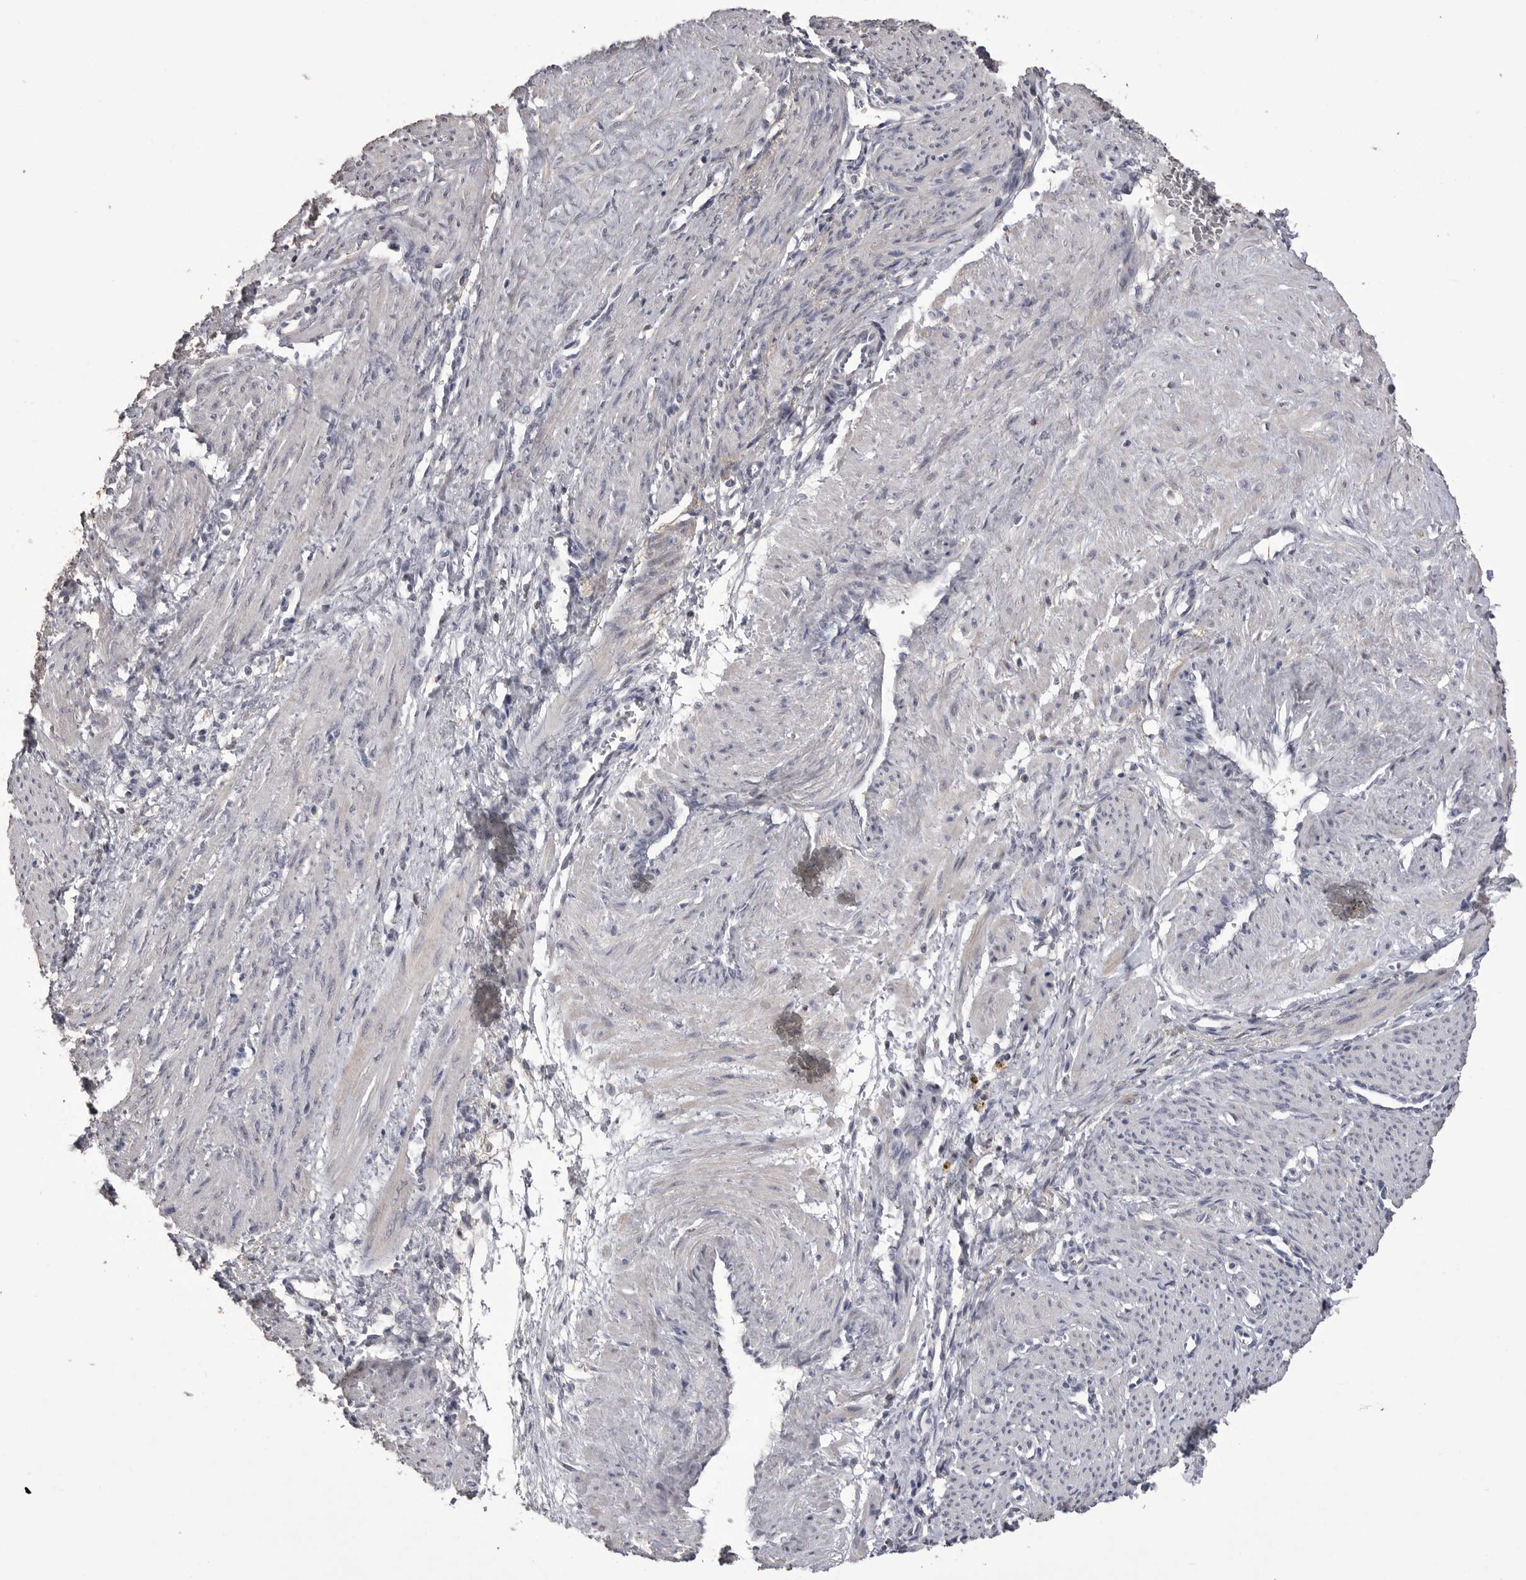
{"staining": {"intensity": "negative", "quantity": "none", "location": "none"}, "tissue": "smooth muscle", "cell_type": "Smooth muscle cells", "image_type": "normal", "snomed": [{"axis": "morphology", "description": "Normal tissue, NOS"}, {"axis": "topography", "description": "Endometrium"}], "caption": "Smooth muscle stained for a protein using immunohistochemistry (IHC) demonstrates no positivity smooth muscle cells.", "gene": "MMP7", "patient": {"sex": "female", "age": 33}}